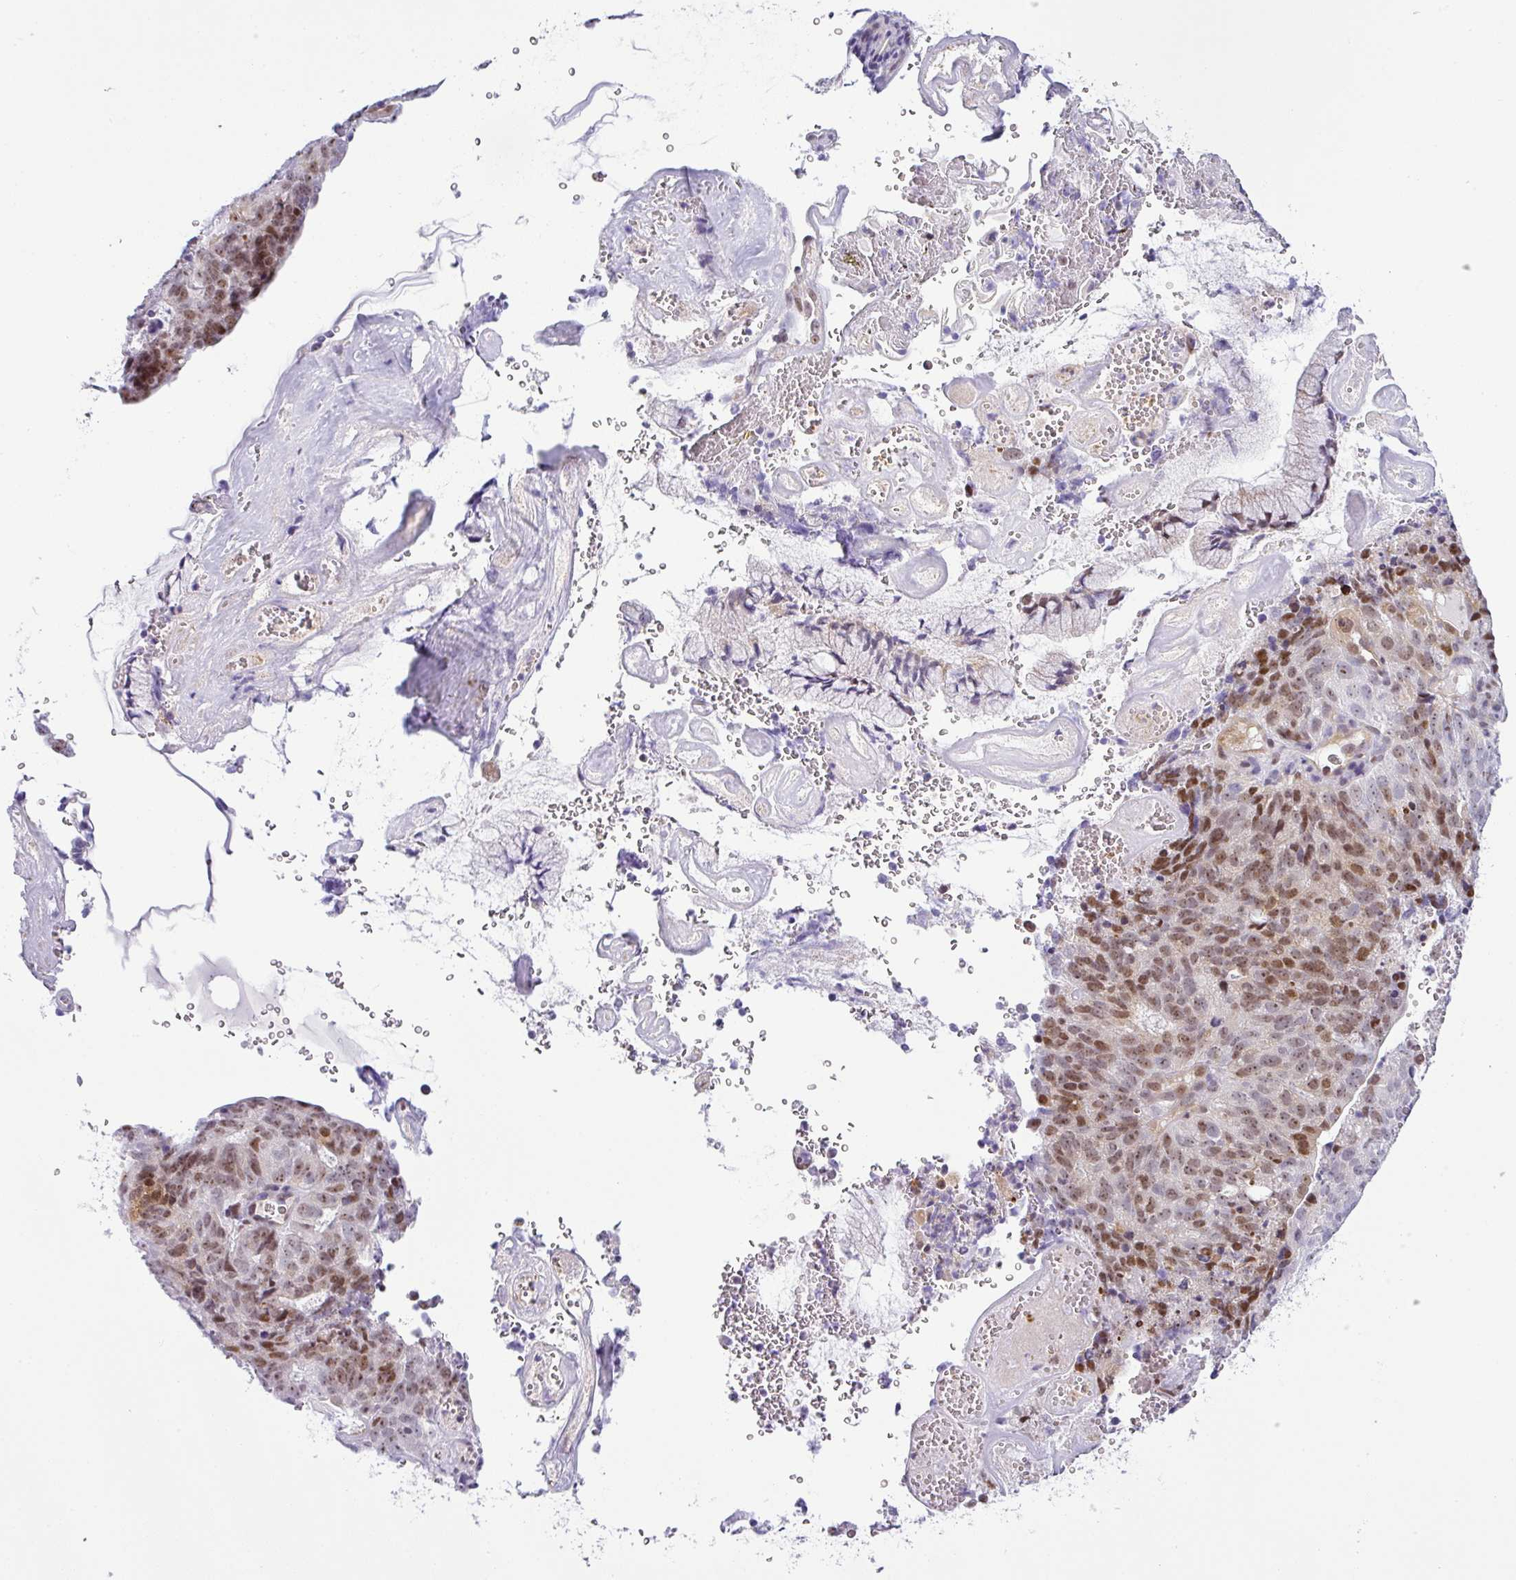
{"staining": {"intensity": "moderate", "quantity": ">75%", "location": "nuclear"}, "tissue": "cervical cancer", "cell_type": "Tumor cells", "image_type": "cancer", "snomed": [{"axis": "morphology", "description": "Adenocarcinoma, NOS"}, {"axis": "topography", "description": "Cervix"}], "caption": "DAB immunohistochemical staining of human cervical cancer (adenocarcinoma) shows moderate nuclear protein staining in about >75% of tumor cells.", "gene": "NDUFB2", "patient": {"sex": "female", "age": 38}}